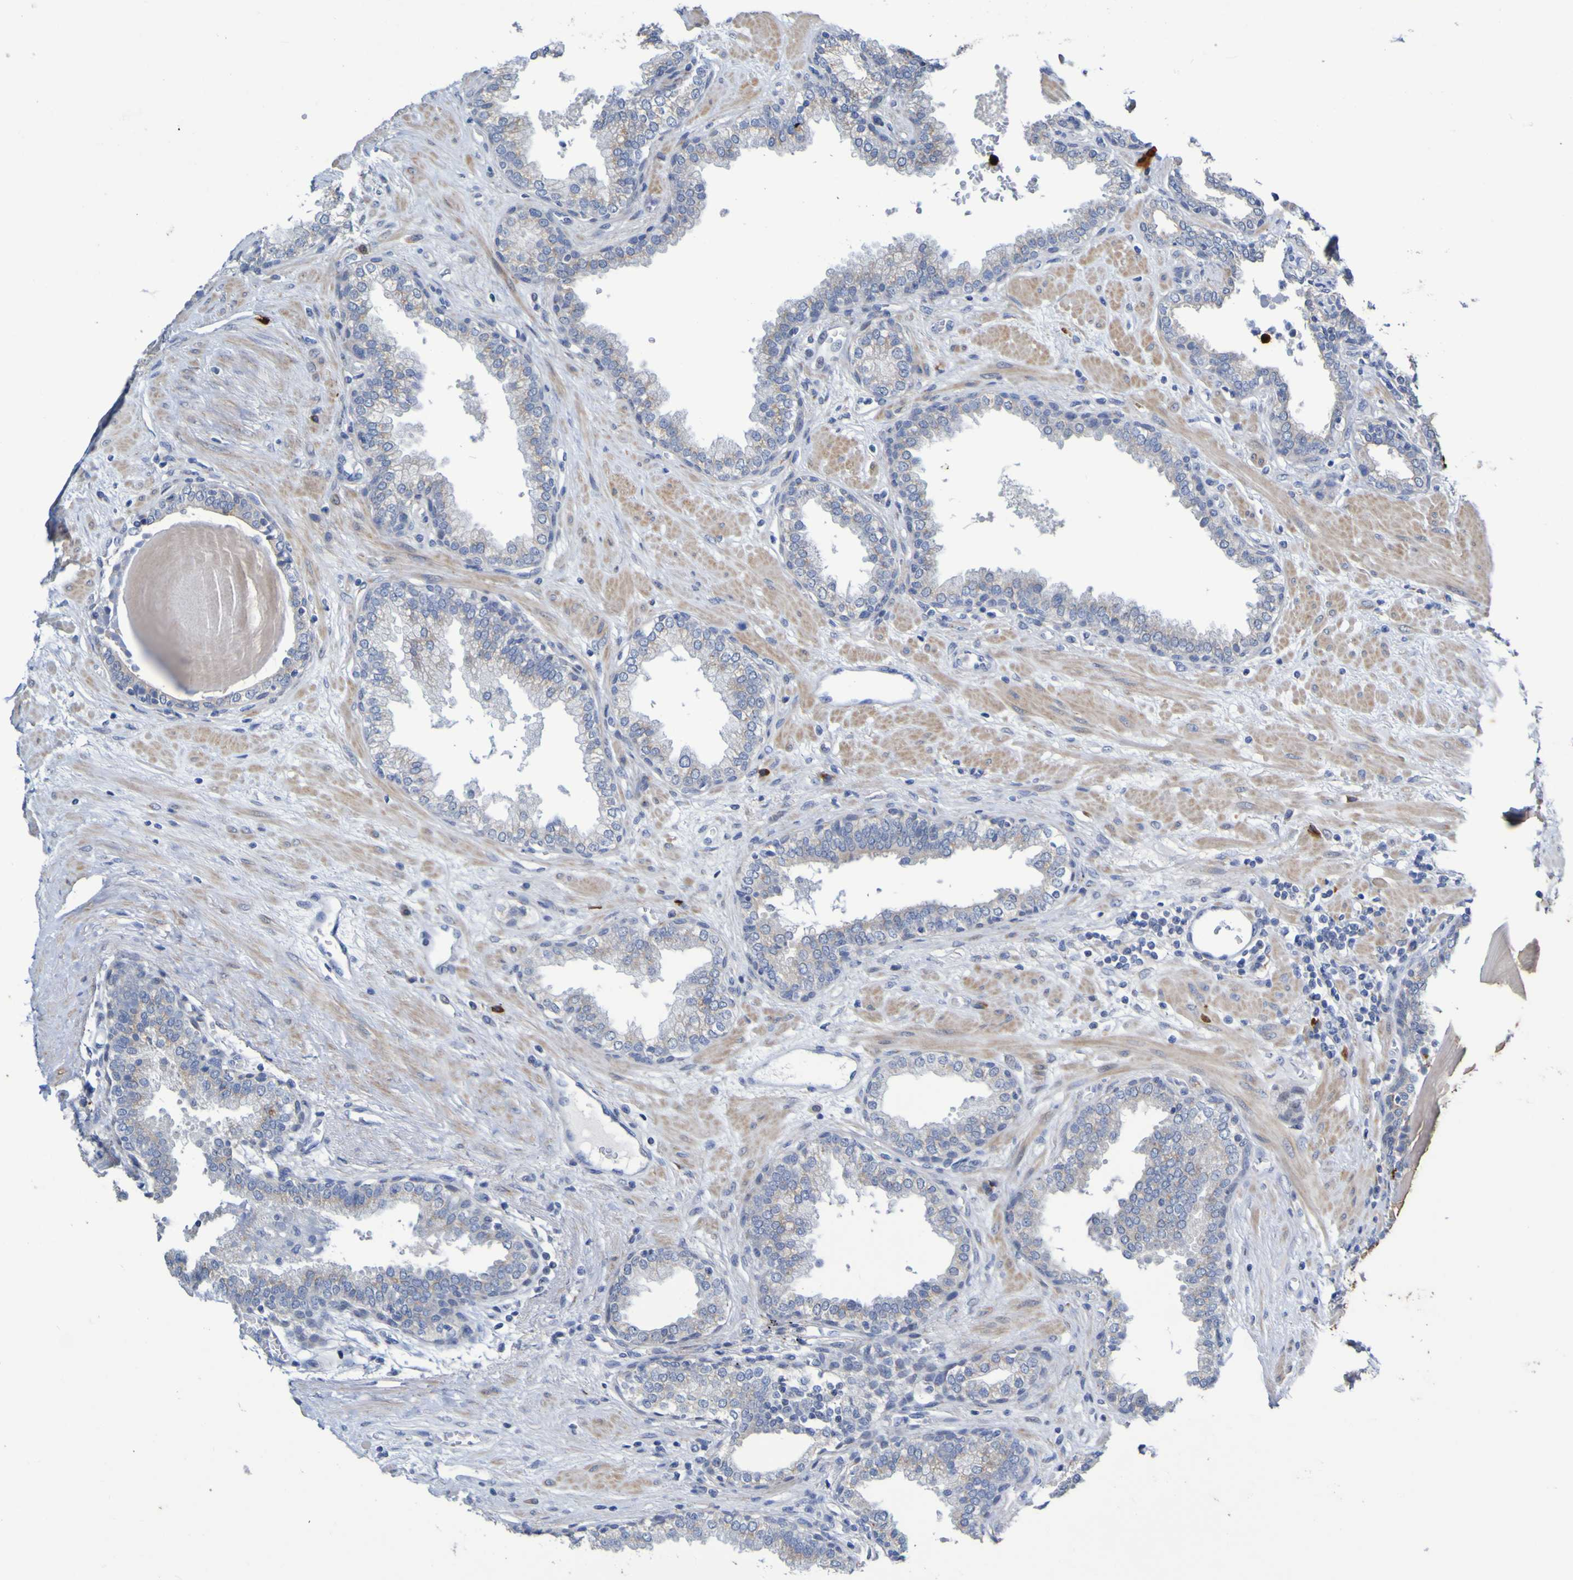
{"staining": {"intensity": "moderate", "quantity": "25%-75%", "location": "cytoplasmic/membranous"}, "tissue": "prostate", "cell_type": "Glandular cells", "image_type": "normal", "snomed": [{"axis": "morphology", "description": "Normal tissue, NOS"}, {"axis": "topography", "description": "Prostate"}], "caption": "A high-resolution image shows immunohistochemistry (IHC) staining of unremarkable prostate, which demonstrates moderate cytoplasmic/membranous positivity in about 25%-75% of glandular cells.", "gene": "C11orf24", "patient": {"sex": "male", "age": 51}}